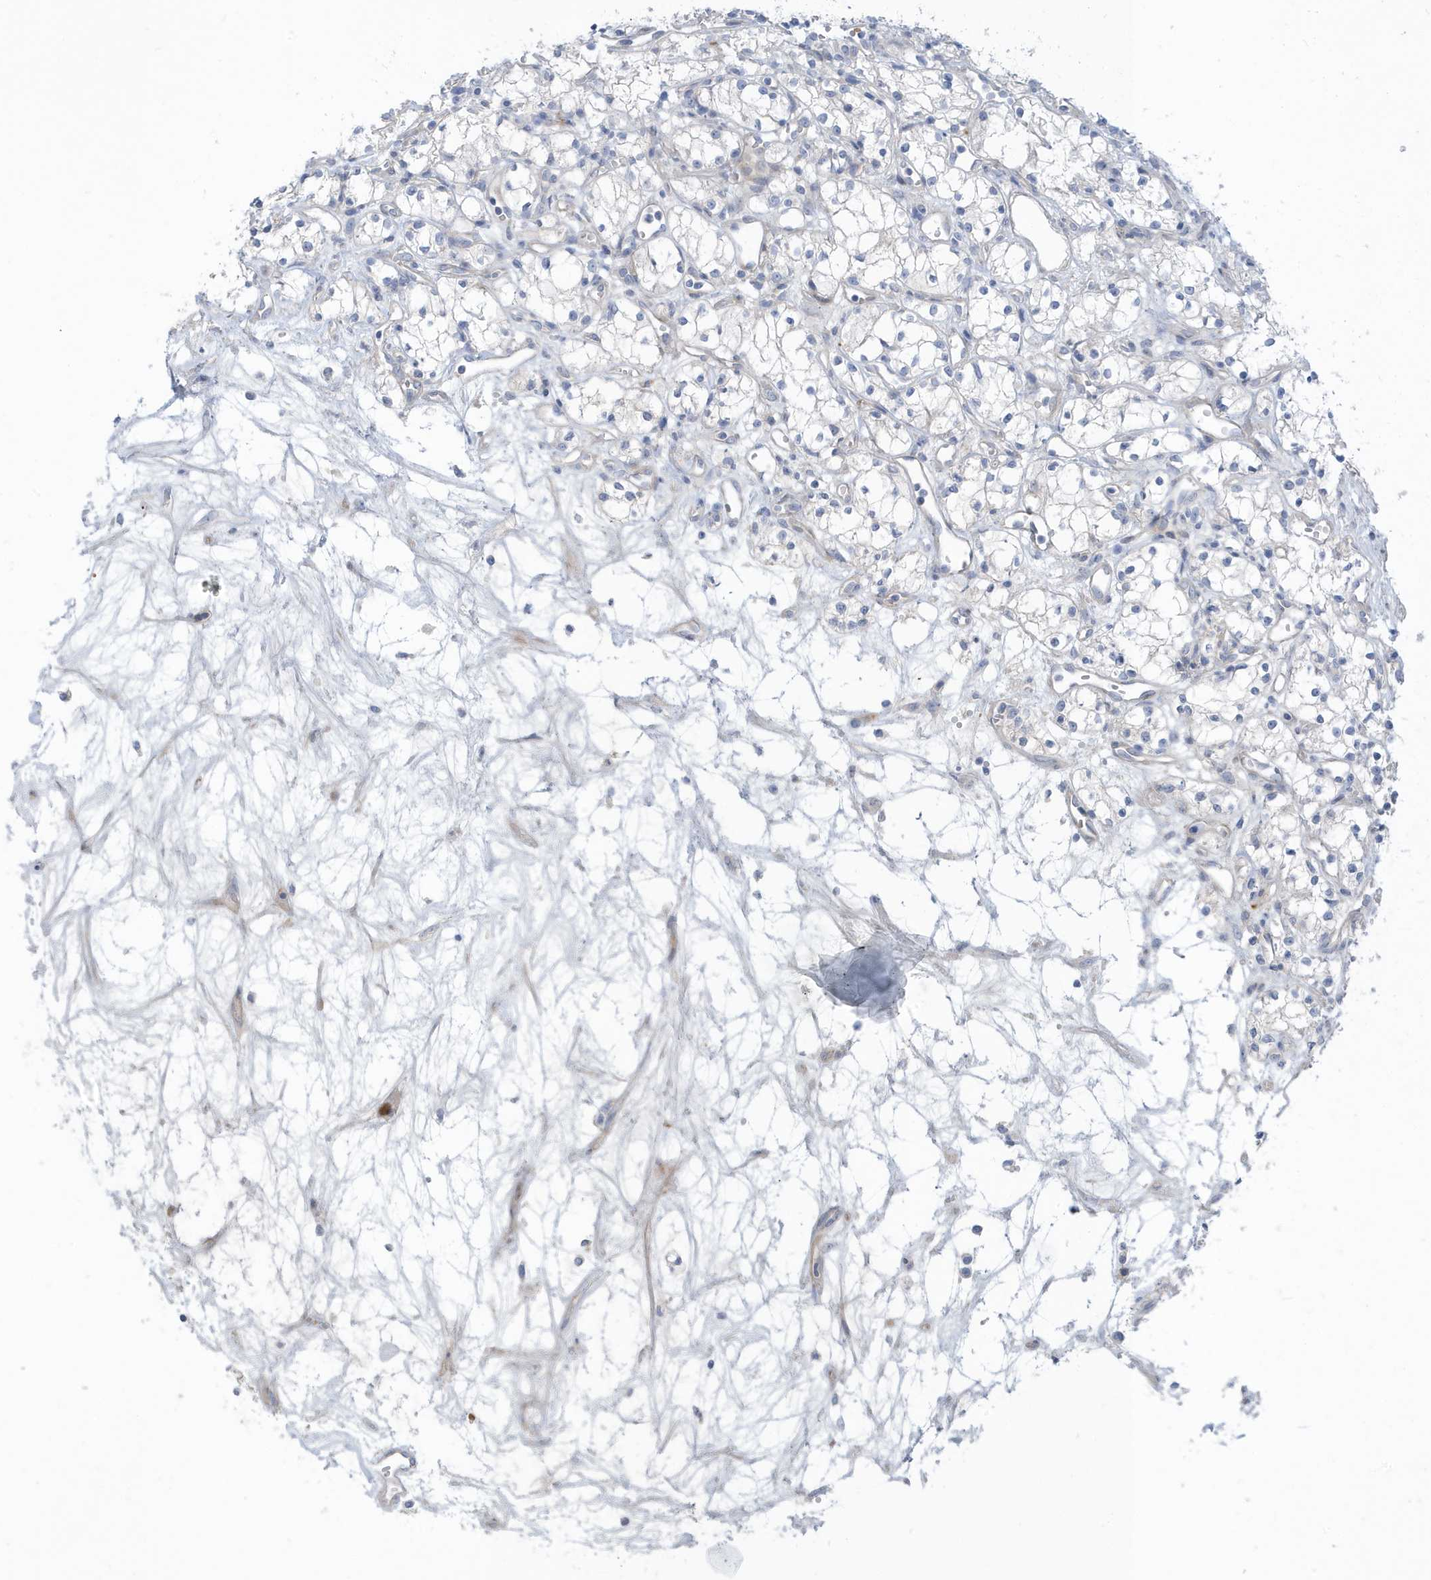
{"staining": {"intensity": "negative", "quantity": "none", "location": "none"}, "tissue": "renal cancer", "cell_type": "Tumor cells", "image_type": "cancer", "snomed": [{"axis": "morphology", "description": "Adenocarcinoma, NOS"}, {"axis": "topography", "description": "Kidney"}], "caption": "Tumor cells show no significant positivity in renal cancer (adenocarcinoma).", "gene": "ATP13A5", "patient": {"sex": "male", "age": 59}}